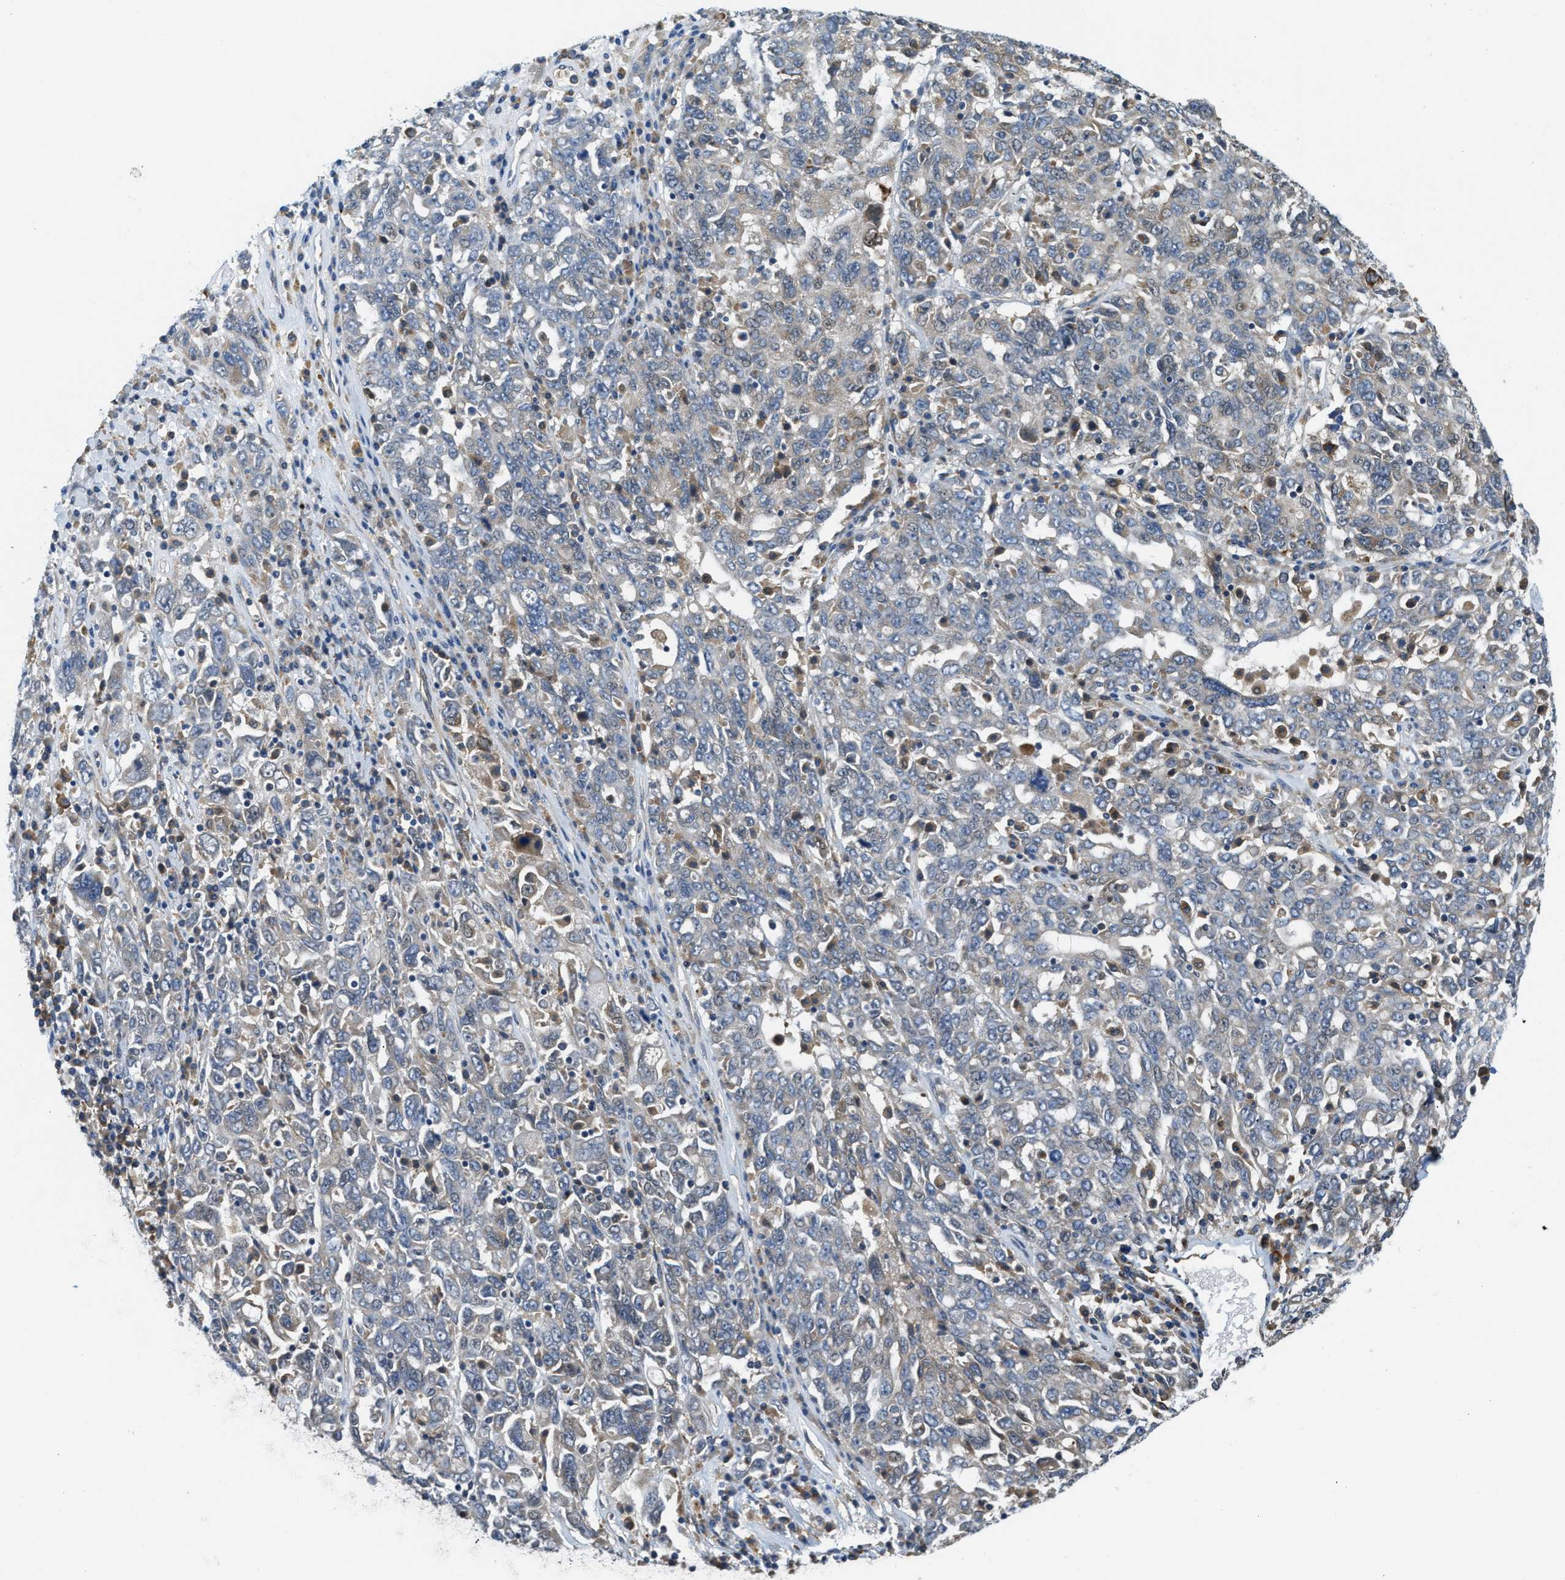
{"staining": {"intensity": "negative", "quantity": "none", "location": "none"}, "tissue": "ovarian cancer", "cell_type": "Tumor cells", "image_type": "cancer", "snomed": [{"axis": "morphology", "description": "Carcinoma, endometroid"}, {"axis": "topography", "description": "Ovary"}], "caption": "This is a photomicrograph of IHC staining of ovarian cancer, which shows no positivity in tumor cells.", "gene": "STARD3NL", "patient": {"sex": "female", "age": 62}}